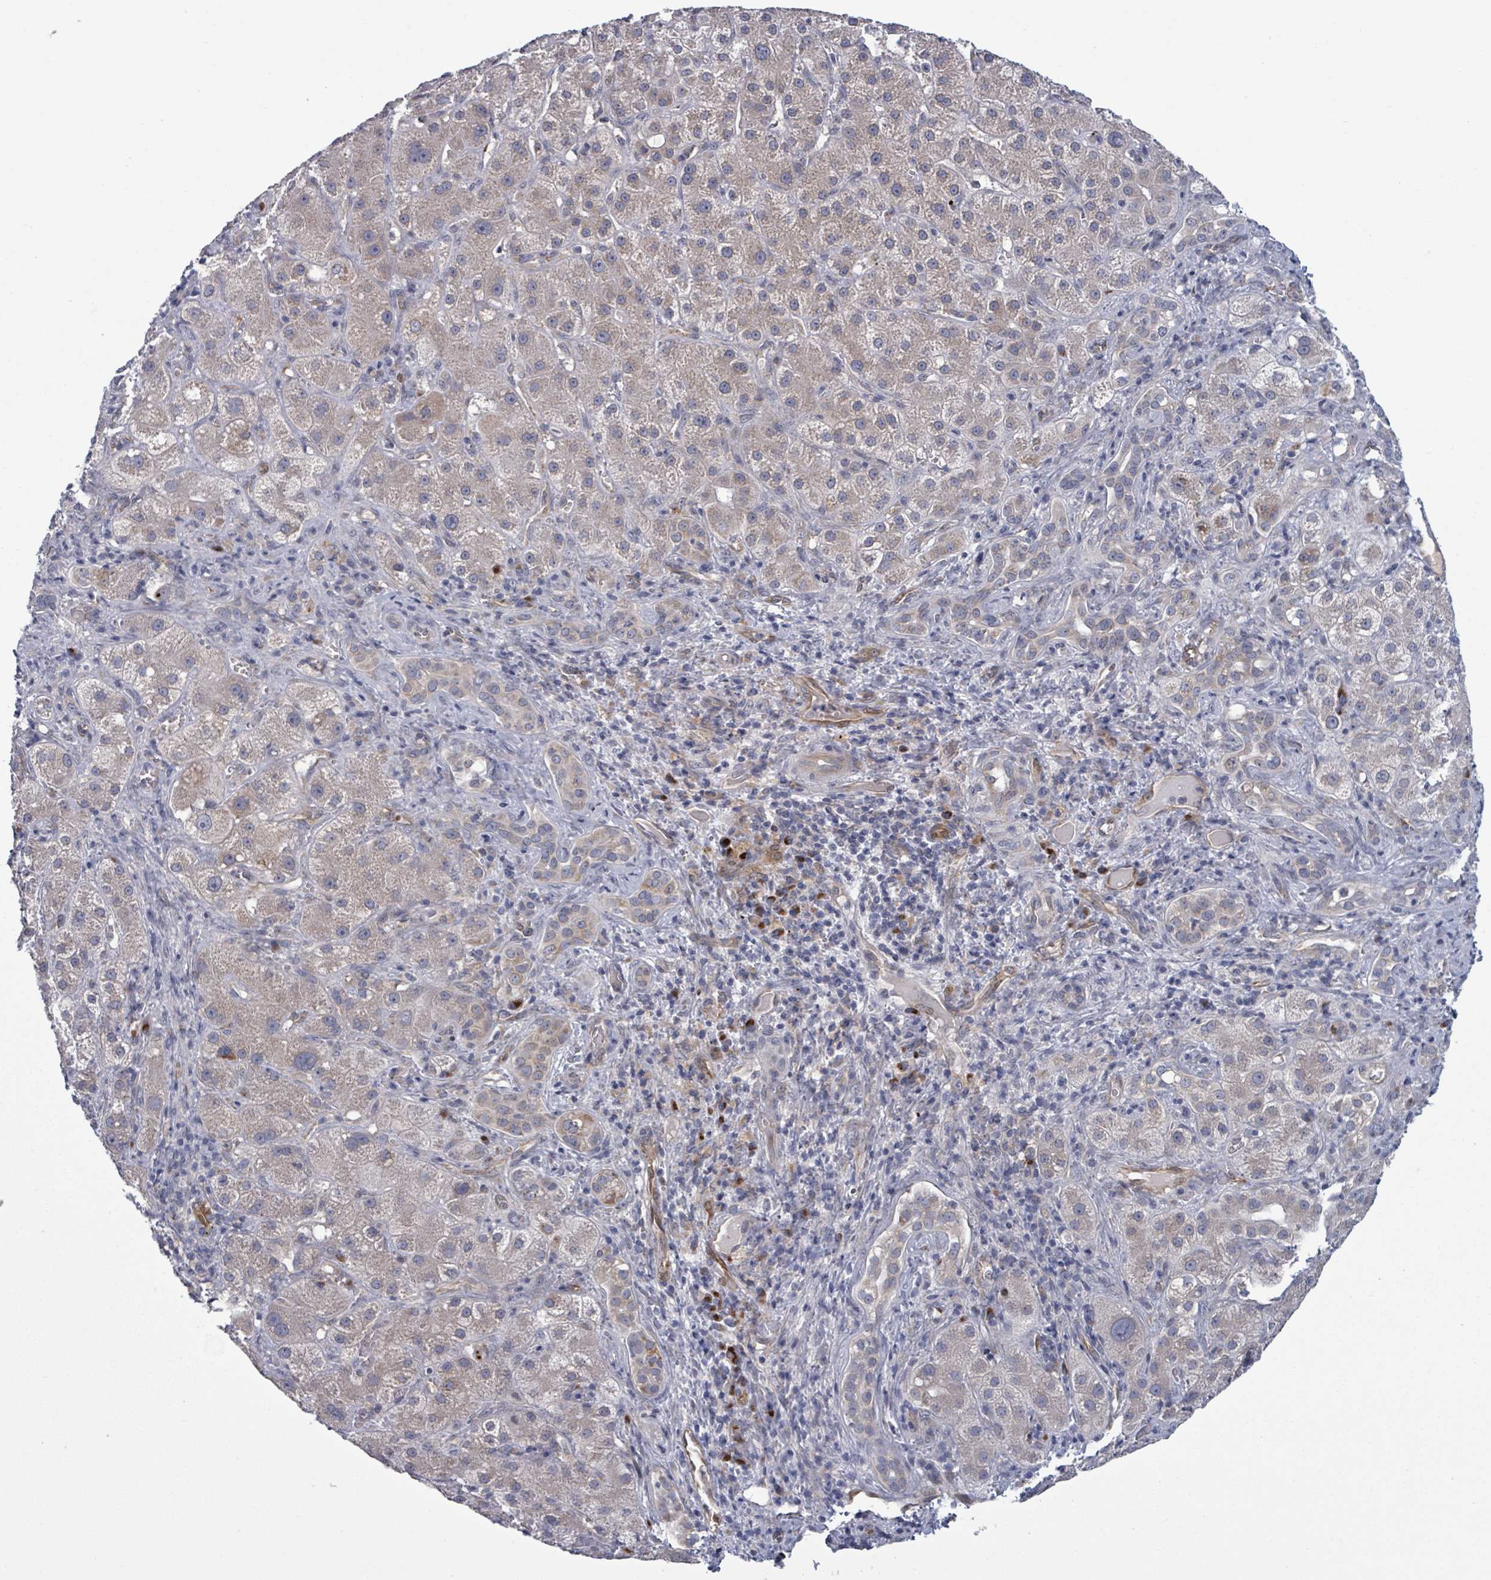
{"staining": {"intensity": "weak", "quantity": ">75%", "location": "cytoplasmic/membranous"}, "tissue": "liver cancer", "cell_type": "Tumor cells", "image_type": "cancer", "snomed": [{"axis": "morphology", "description": "Cholangiocarcinoma"}, {"axis": "topography", "description": "Liver"}], "caption": "A low amount of weak cytoplasmic/membranous positivity is present in approximately >75% of tumor cells in cholangiocarcinoma (liver) tissue.", "gene": "FKBP1A", "patient": {"sex": "male", "age": 67}}